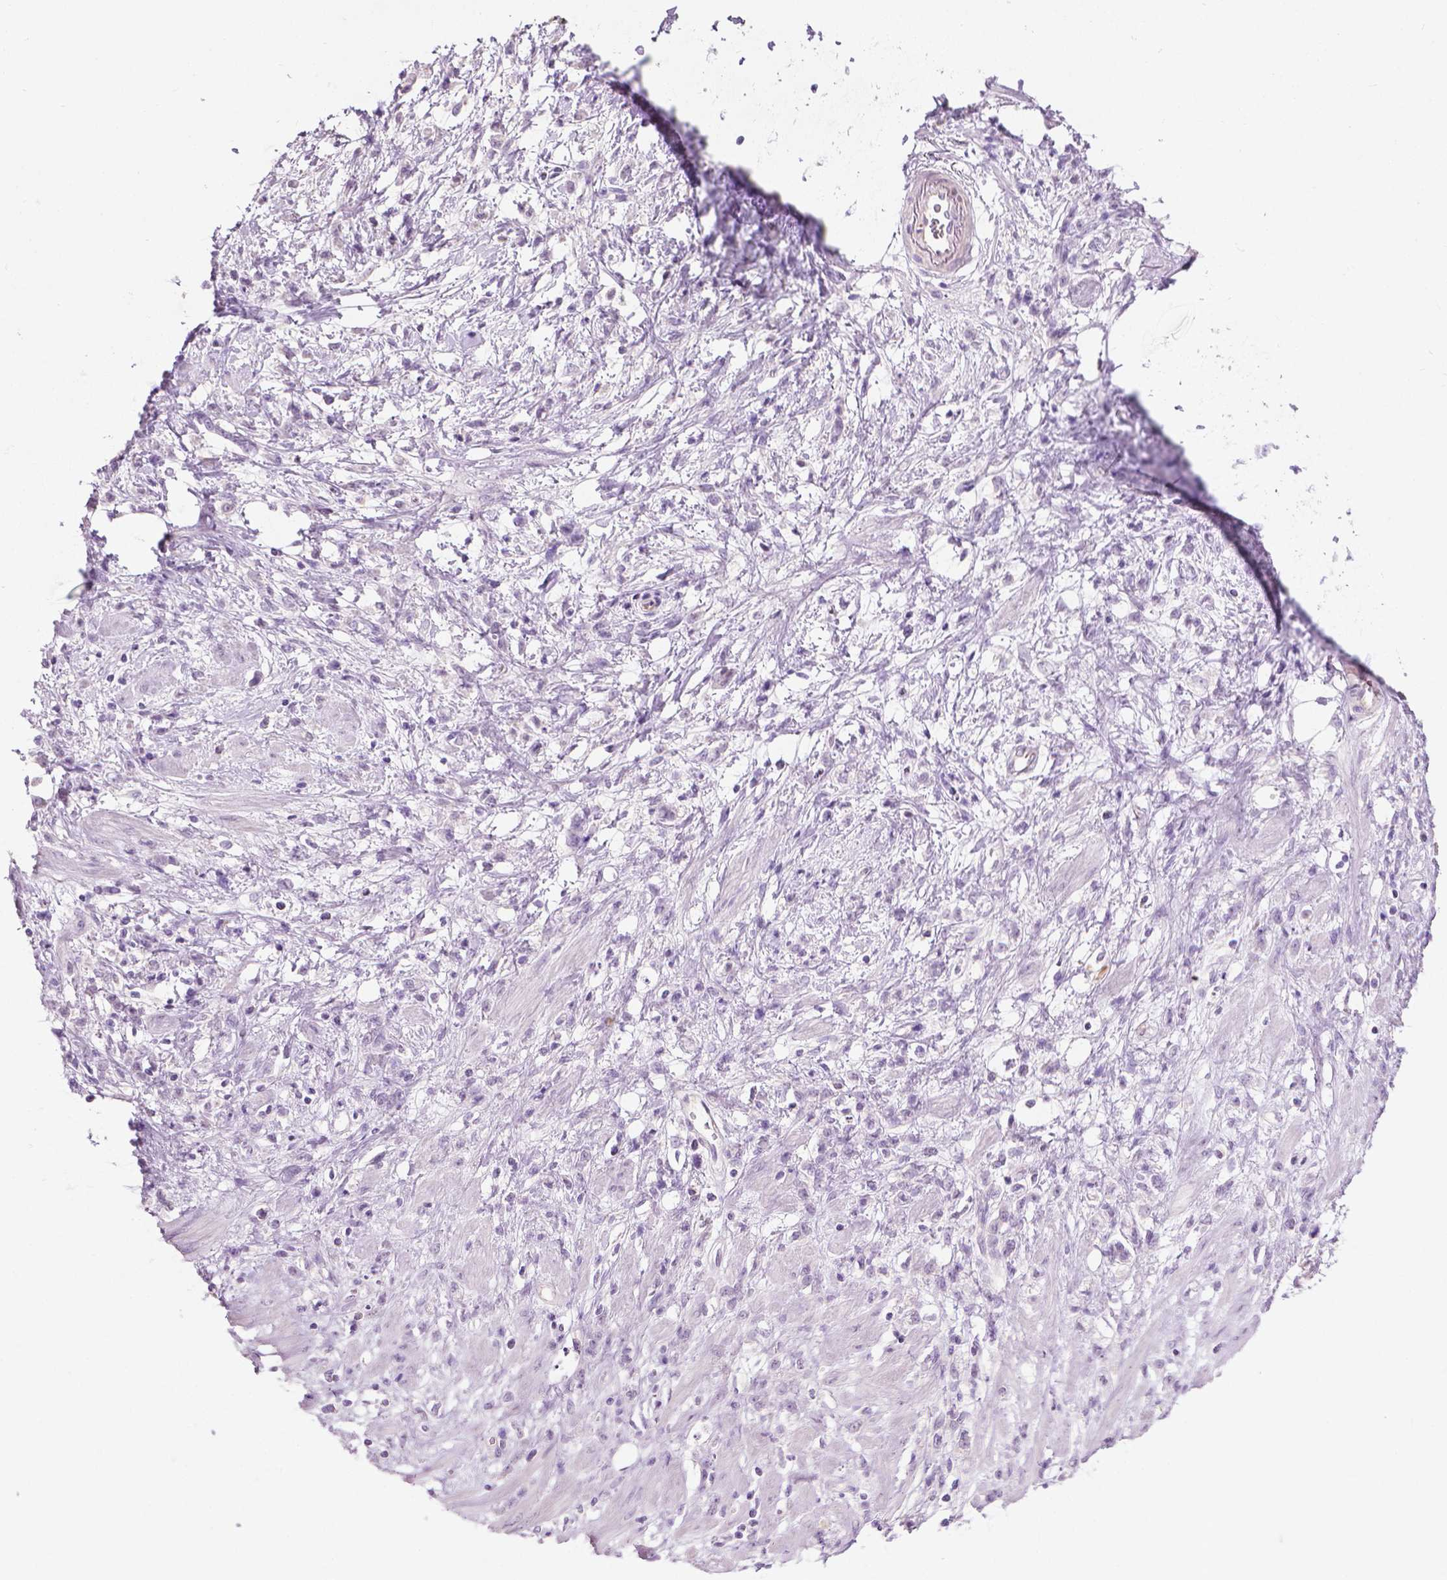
{"staining": {"intensity": "negative", "quantity": "none", "location": "none"}, "tissue": "stomach cancer", "cell_type": "Tumor cells", "image_type": "cancer", "snomed": [{"axis": "morphology", "description": "Adenocarcinoma, NOS"}, {"axis": "topography", "description": "Stomach"}], "caption": "This photomicrograph is of stomach adenocarcinoma stained with IHC to label a protein in brown with the nuclei are counter-stained blue. There is no staining in tumor cells.", "gene": "KRT73", "patient": {"sex": "female", "age": 60}}